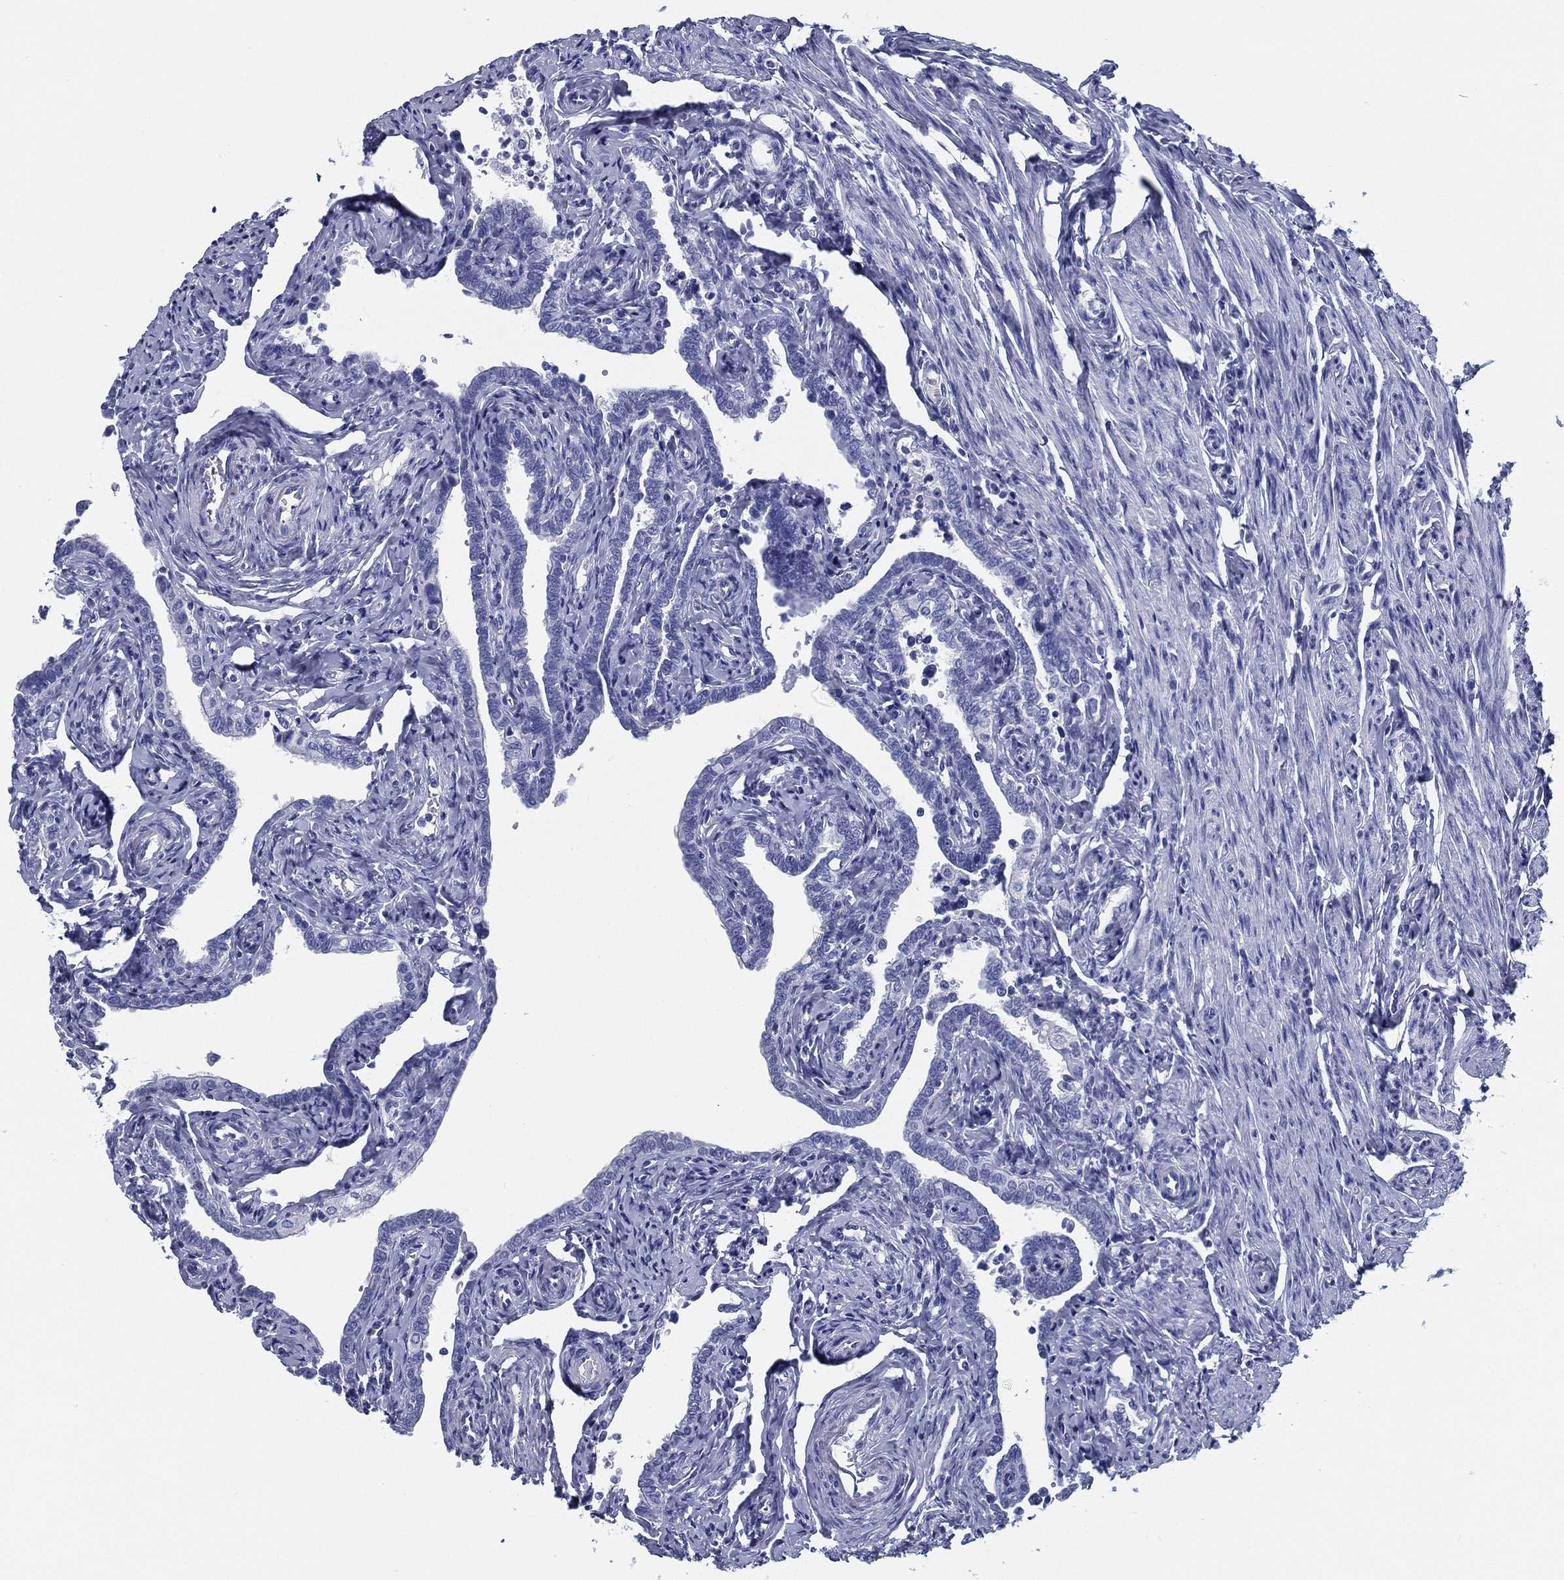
{"staining": {"intensity": "negative", "quantity": "none", "location": "none"}, "tissue": "fallopian tube", "cell_type": "Glandular cells", "image_type": "normal", "snomed": [{"axis": "morphology", "description": "Normal tissue, NOS"}, {"axis": "topography", "description": "Fallopian tube"}, {"axis": "topography", "description": "Ovary"}], "caption": "The image shows no significant staining in glandular cells of fallopian tube.", "gene": "TMEM252", "patient": {"sex": "female", "age": 54}}